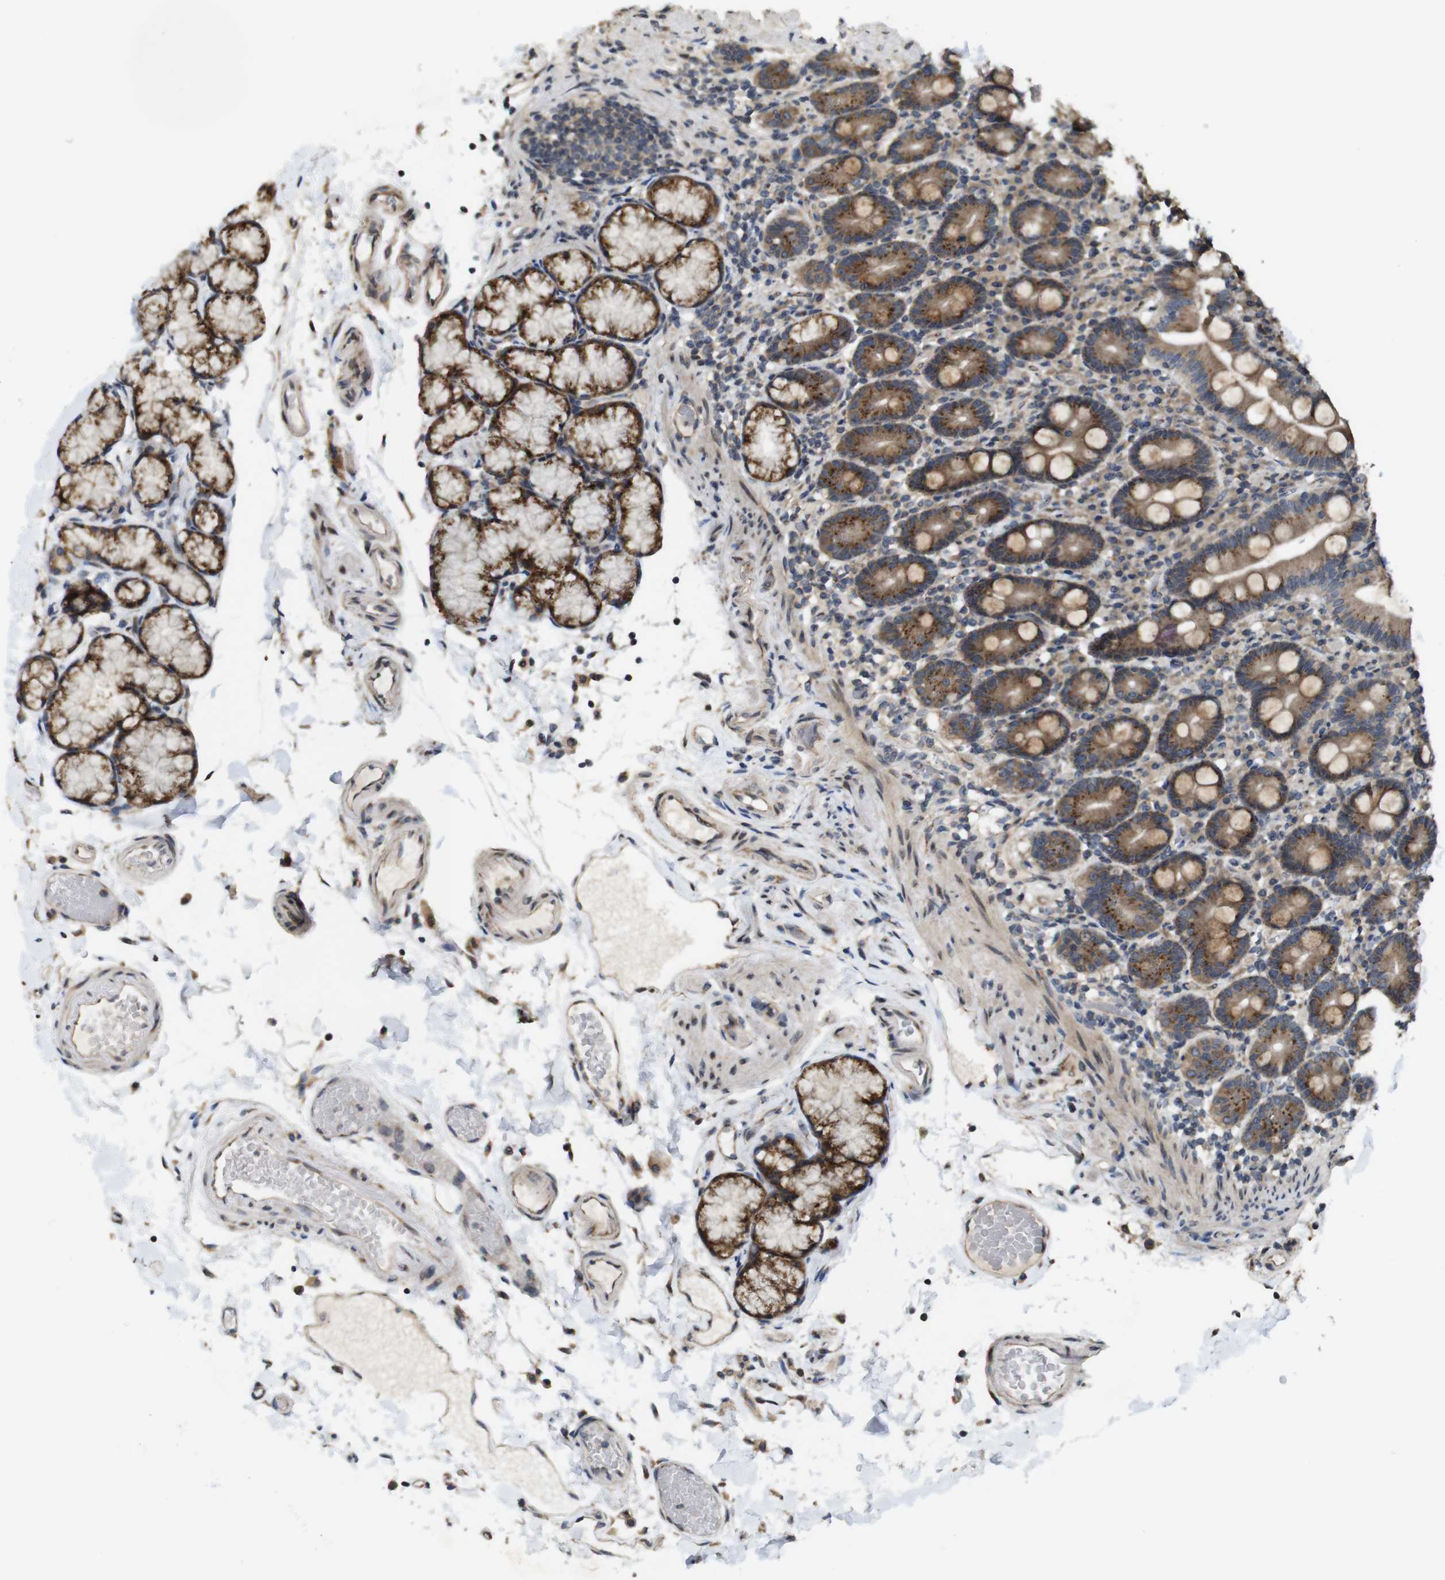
{"staining": {"intensity": "moderate", "quantity": ">75%", "location": "cytoplasmic/membranous"}, "tissue": "duodenum", "cell_type": "Glandular cells", "image_type": "normal", "snomed": [{"axis": "morphology", "description": "Normal tissue, NOS"}, {"axis": "topography", "description": "Small intestine, NOS"}], "caption": "Immunohistochemistry micrograph of unremarkable duodenum stained for a protein (brown), which displays medium levels of moderate cytoplasmic/membranous staining in approximately >75% of glandular cells.", "gene": "EFCAB14", "patient": {"sex": "female", "age": 71}}